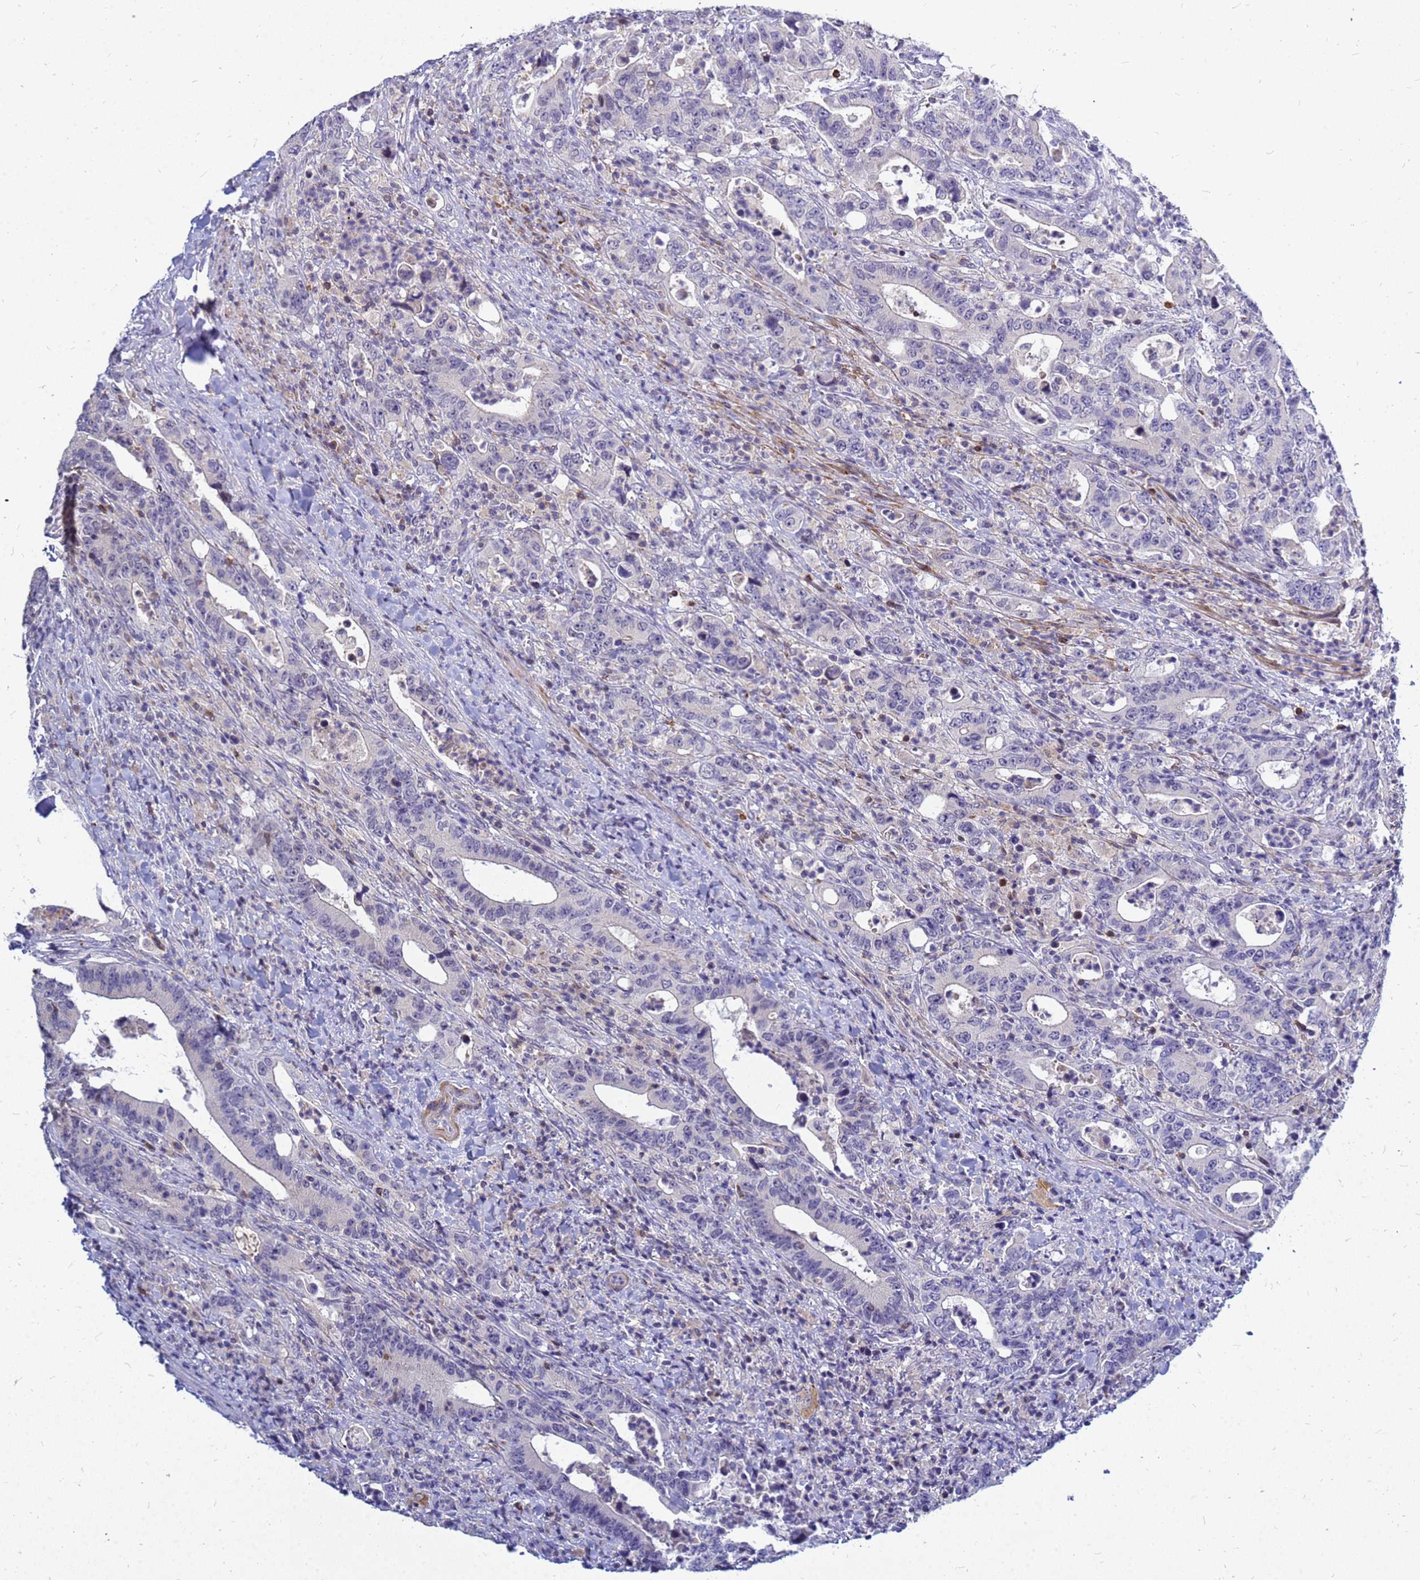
{"staining": {"intensity": "negative", "quantity": "none", "location": "none"}, "tissue": "colorectal cancer", "cell_type": "Tumor cells", "image_type": "cancer", "snomed": [{"axis": "morphology", "description": "Adenocarcinoma, NOS"}, {"axis": "topography", "description": "Colon"}], "caption": "This micrograph is of colorectal adenocarcinoma stained with immunohistochemistry (IHC) to label a protein in brown with the nuclei are counter-stained blue. There is no staining in tumor cells.", "gene": "SRGAP3", "patient": {"sex": "female", "age": 75}}